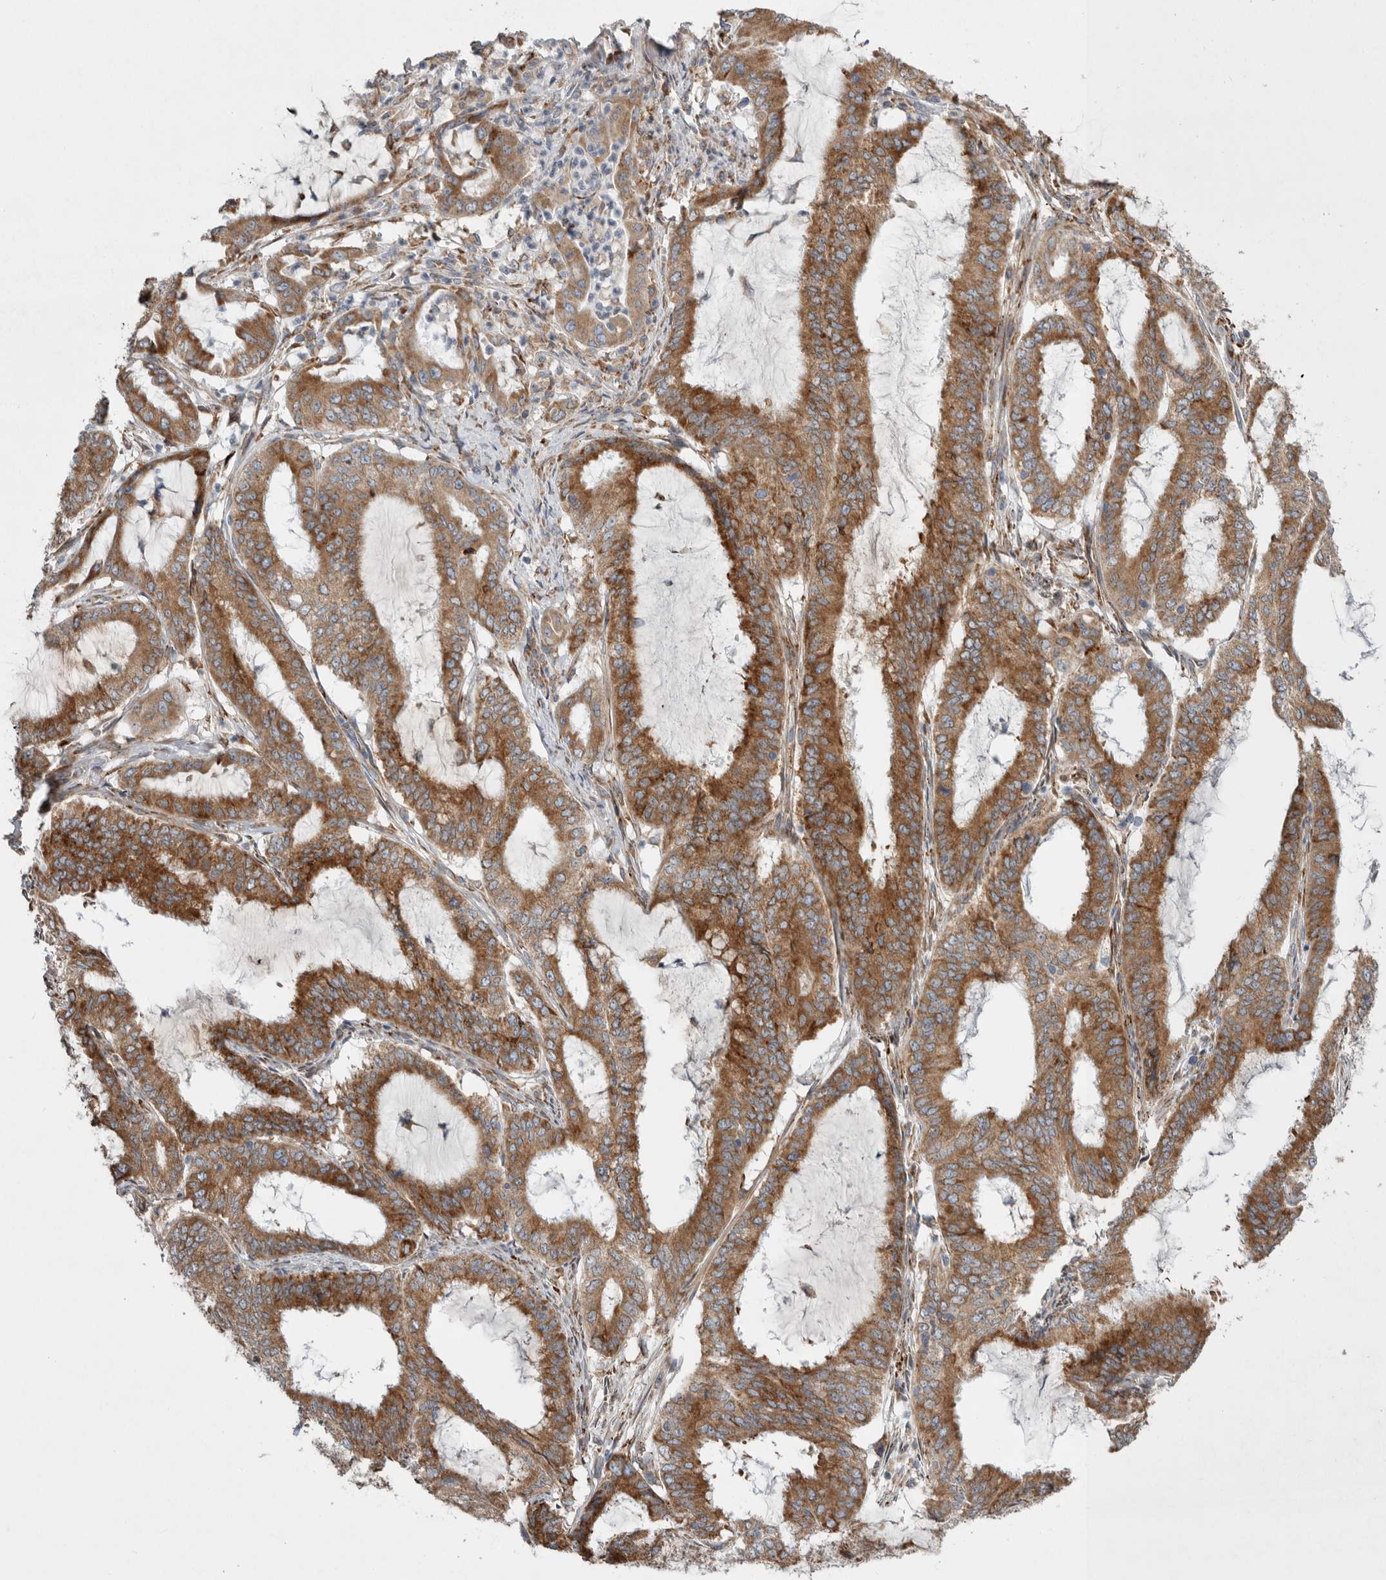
{"staining": {"intensity": "strong", "quantity": ">75%", "location": "cytoplasmic/membranous"}, "tissue": "endometrial cancer", "cell_type": "Tumor cells", "image_type": "cancer", "snomed": [{"axis": "morphology", "description": "Adenocarcinoma, NOS"}, {"axis": "topography", "description": "Endometrium"}], "caption": "Adenocarcinoma (endometrial) stained with DAB (3,3'-diaminobenzidine) immunohistochemistry reveals high levels of strong cytoplasmic/membranous expression in about >75% of tumor cells. The protein is stained brown, and the nuclei are stained in blue (DAB IHC with brightfield microscopy, high magnification).", "gene": "GANAB", "patient": {"sex": "female", "age": 51}}